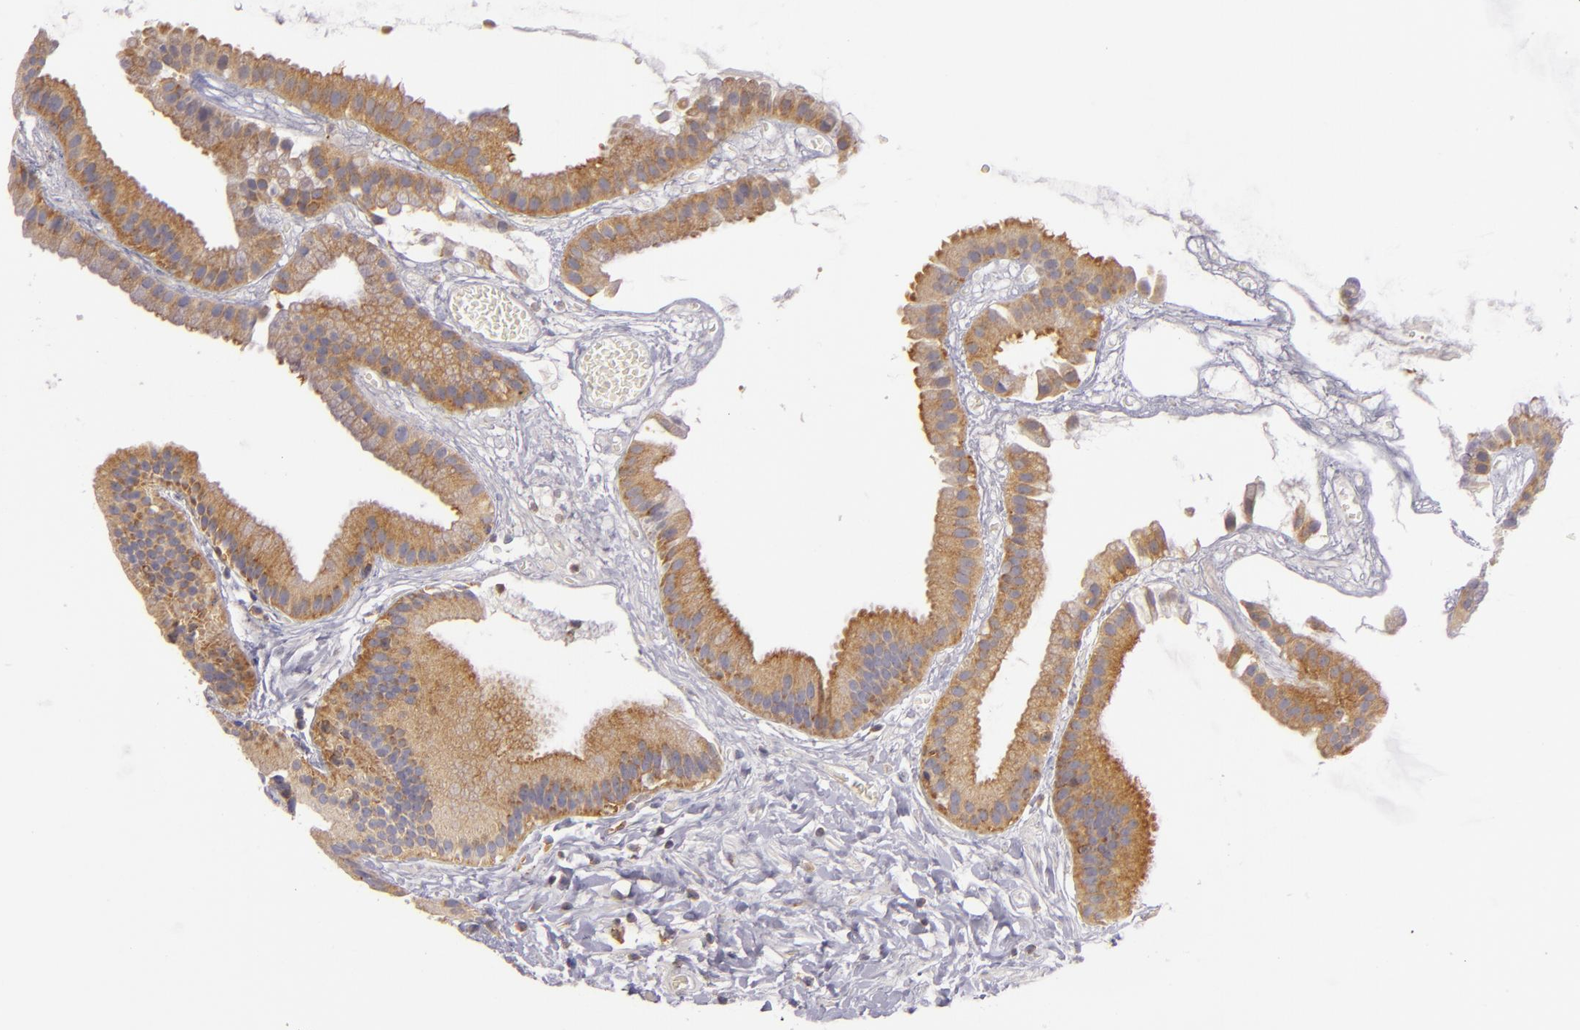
{"staining": {"intensity": "moderate", "quantity": ">75%", "location": "cytoplasmic/membranous"}, "tissue": "gallbladder", "cell_type": "Glandular cells", "image_type": "normal", "snomed": [{"axis": "morphology", "description": "Normal tissue, NOS"}, {"axis": "topography", "description": "Gallbladder"}], "caption": "Immunohistochemical staining of benign gallbladder demonstrates medium levels of moderate cytoplasmic/membranous positivity in about >75% of glandular cells.", "gene": "UPF3B", "patient": {"sex": "female", "age": 63}}